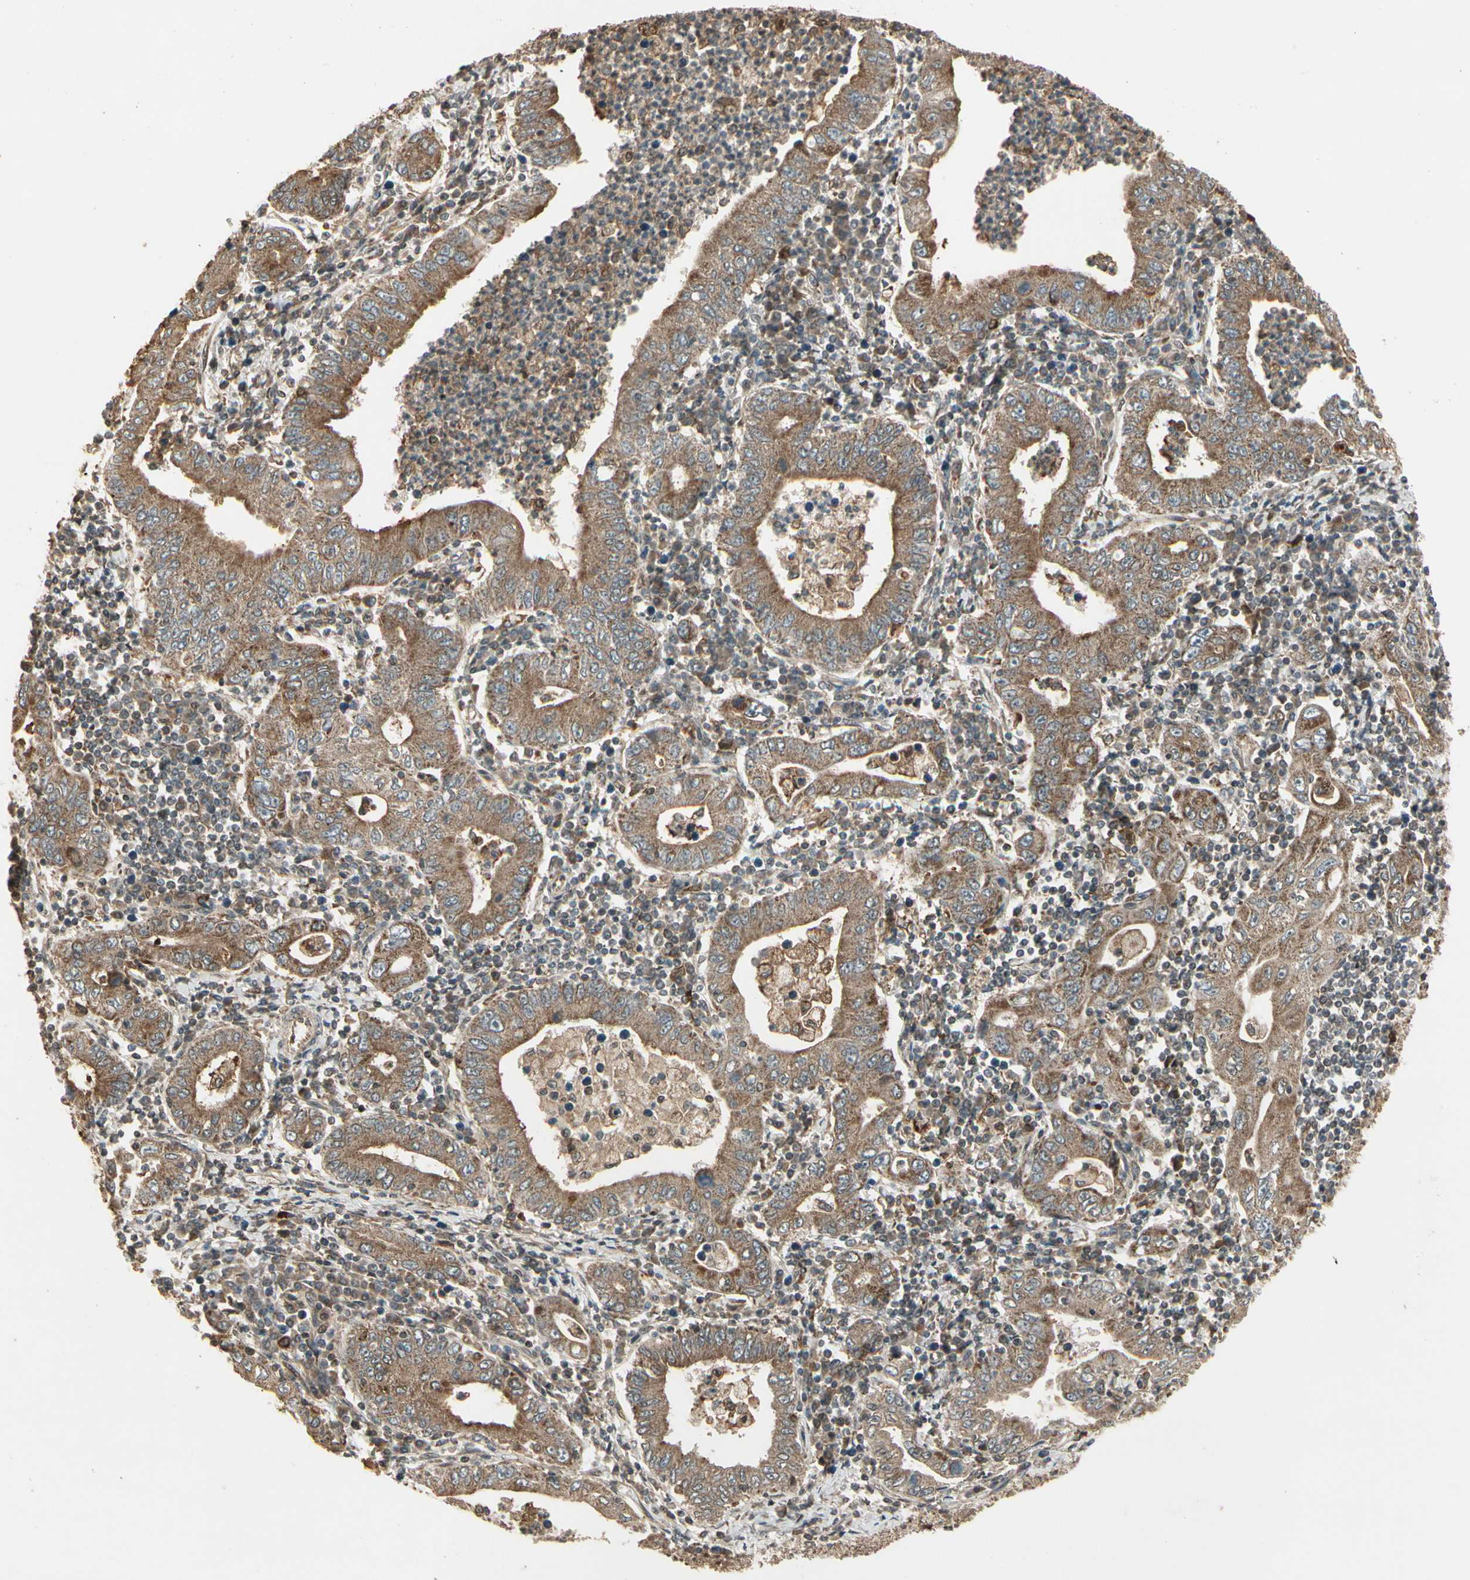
{"staining": {"intensity": "moderate", "quantity": ">75%", "location": "cytoplasmic/membranous"}, "tissue": "stomach cancer", "cell_type": "Tumor cells", "image_type": "cancer", "snomed": [{"axis": "morphology", "description": "Normal tissue, NOS"}, {"axis": "morphology", "description": "Adenocarcinoma, NOS"}, {"axis": "topography", "description": "Esophagus"}, {"axis": "topography", "description": "Stomach, upper"}, {"axis": "topography", "description": "Peripheral nerve tissue"}], "caption": "Adenocarcinoma (stomach) stained with IHC displays moderate cytoplasmic/membranous staining in about >75% of tumor cells.", "gene": "GLUL", "patient": {"sex": "male", "age": 62}}